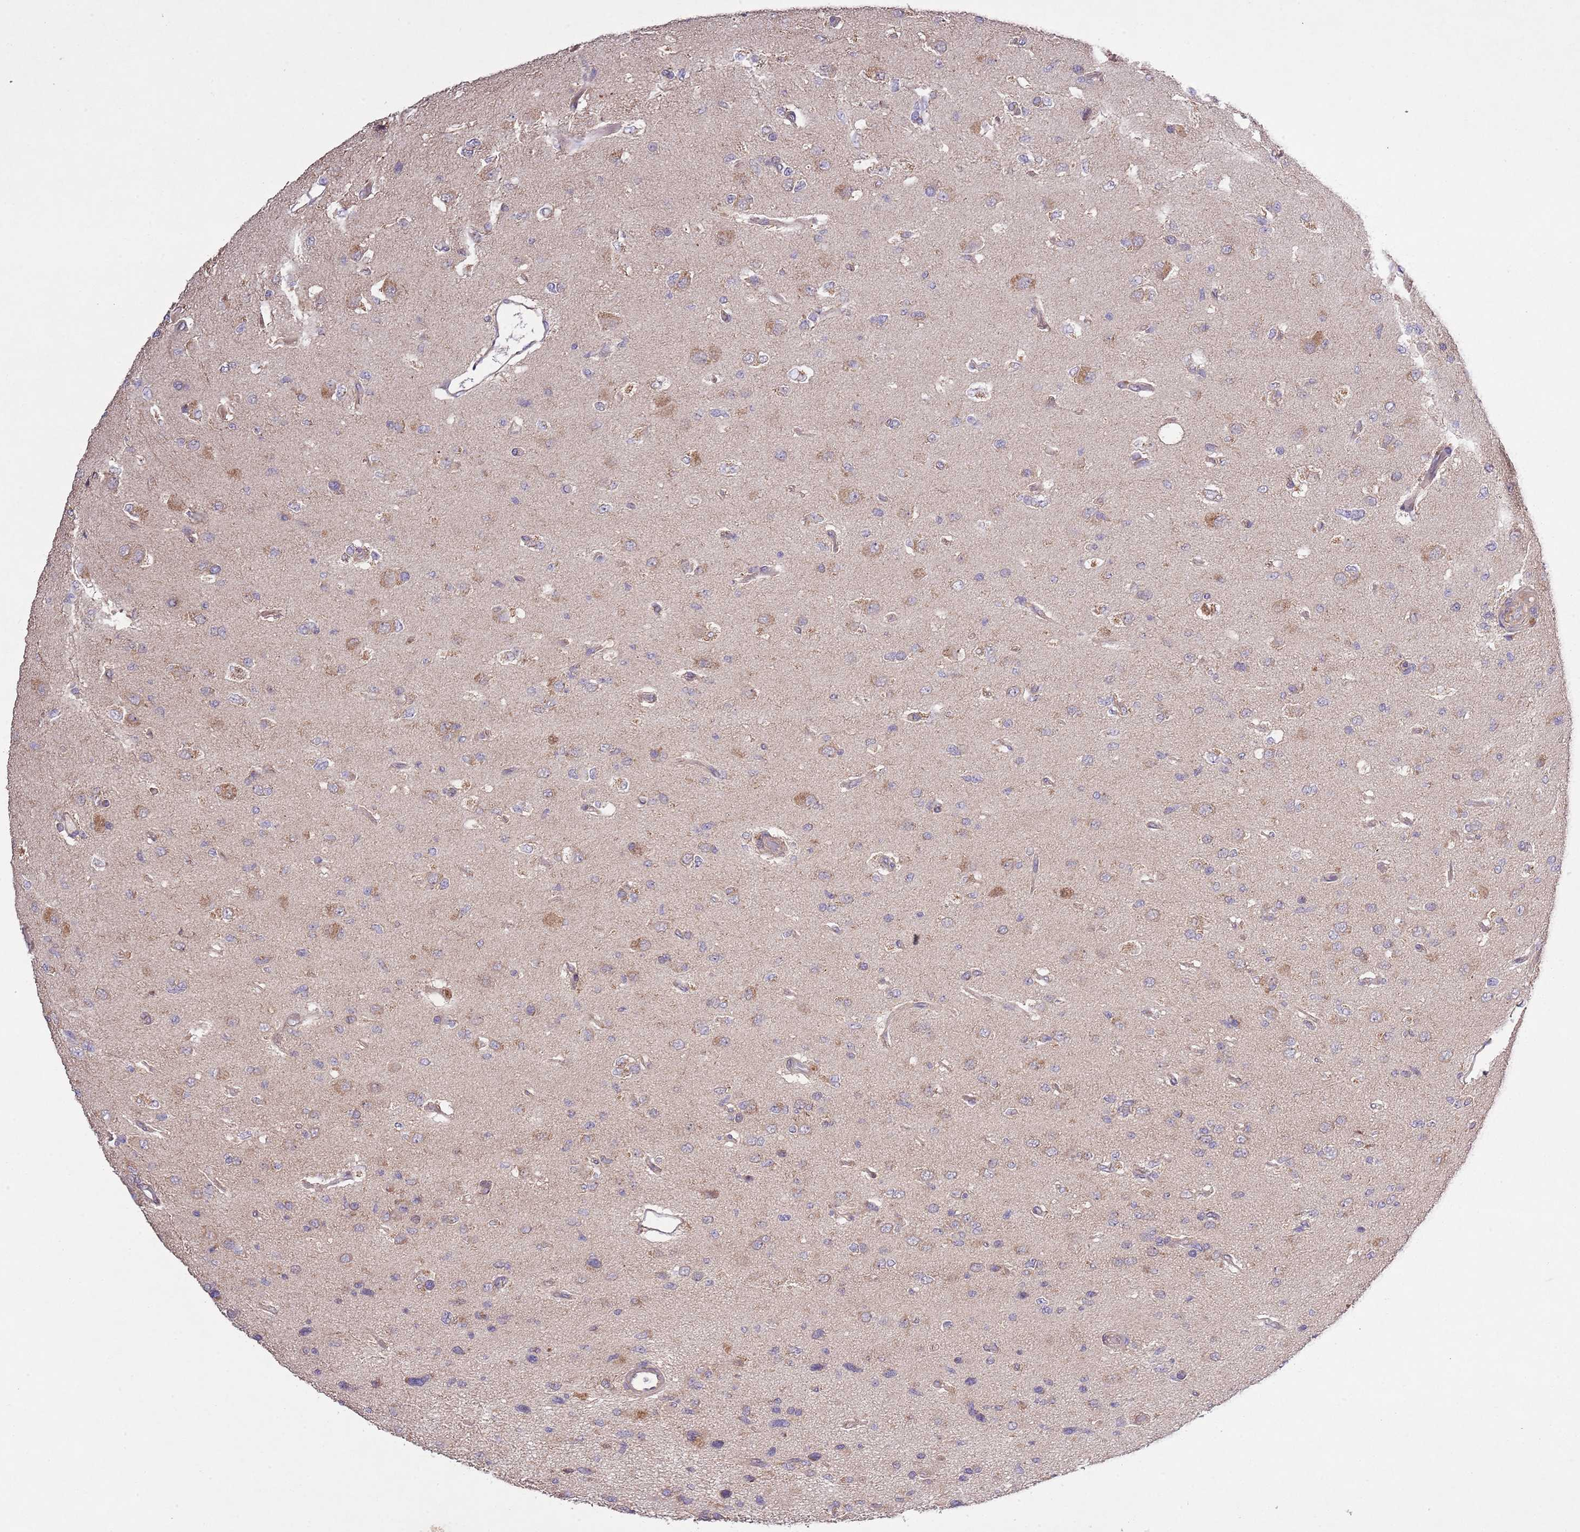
{"staining": {"intensity": "moderate", "quantity": "25%-75%", "location": "cytoplasmic/membranous"}, "tissue": "glioma", "cell_type": "Tumor cells", "image_type": "cancer", "snomed": [{"axis": "morphology", "description": "Glioma, malignant, High grade"}, {"axis": "topography", "description": "Brain"}], "caption": "This is a photomicrograph of IHC staining of glioma, which shows moderate expression in the cytoplasmic/membranous of tumor cells.", "gene": "MFNG", "patient": {"sex": "male", "age": 77}}